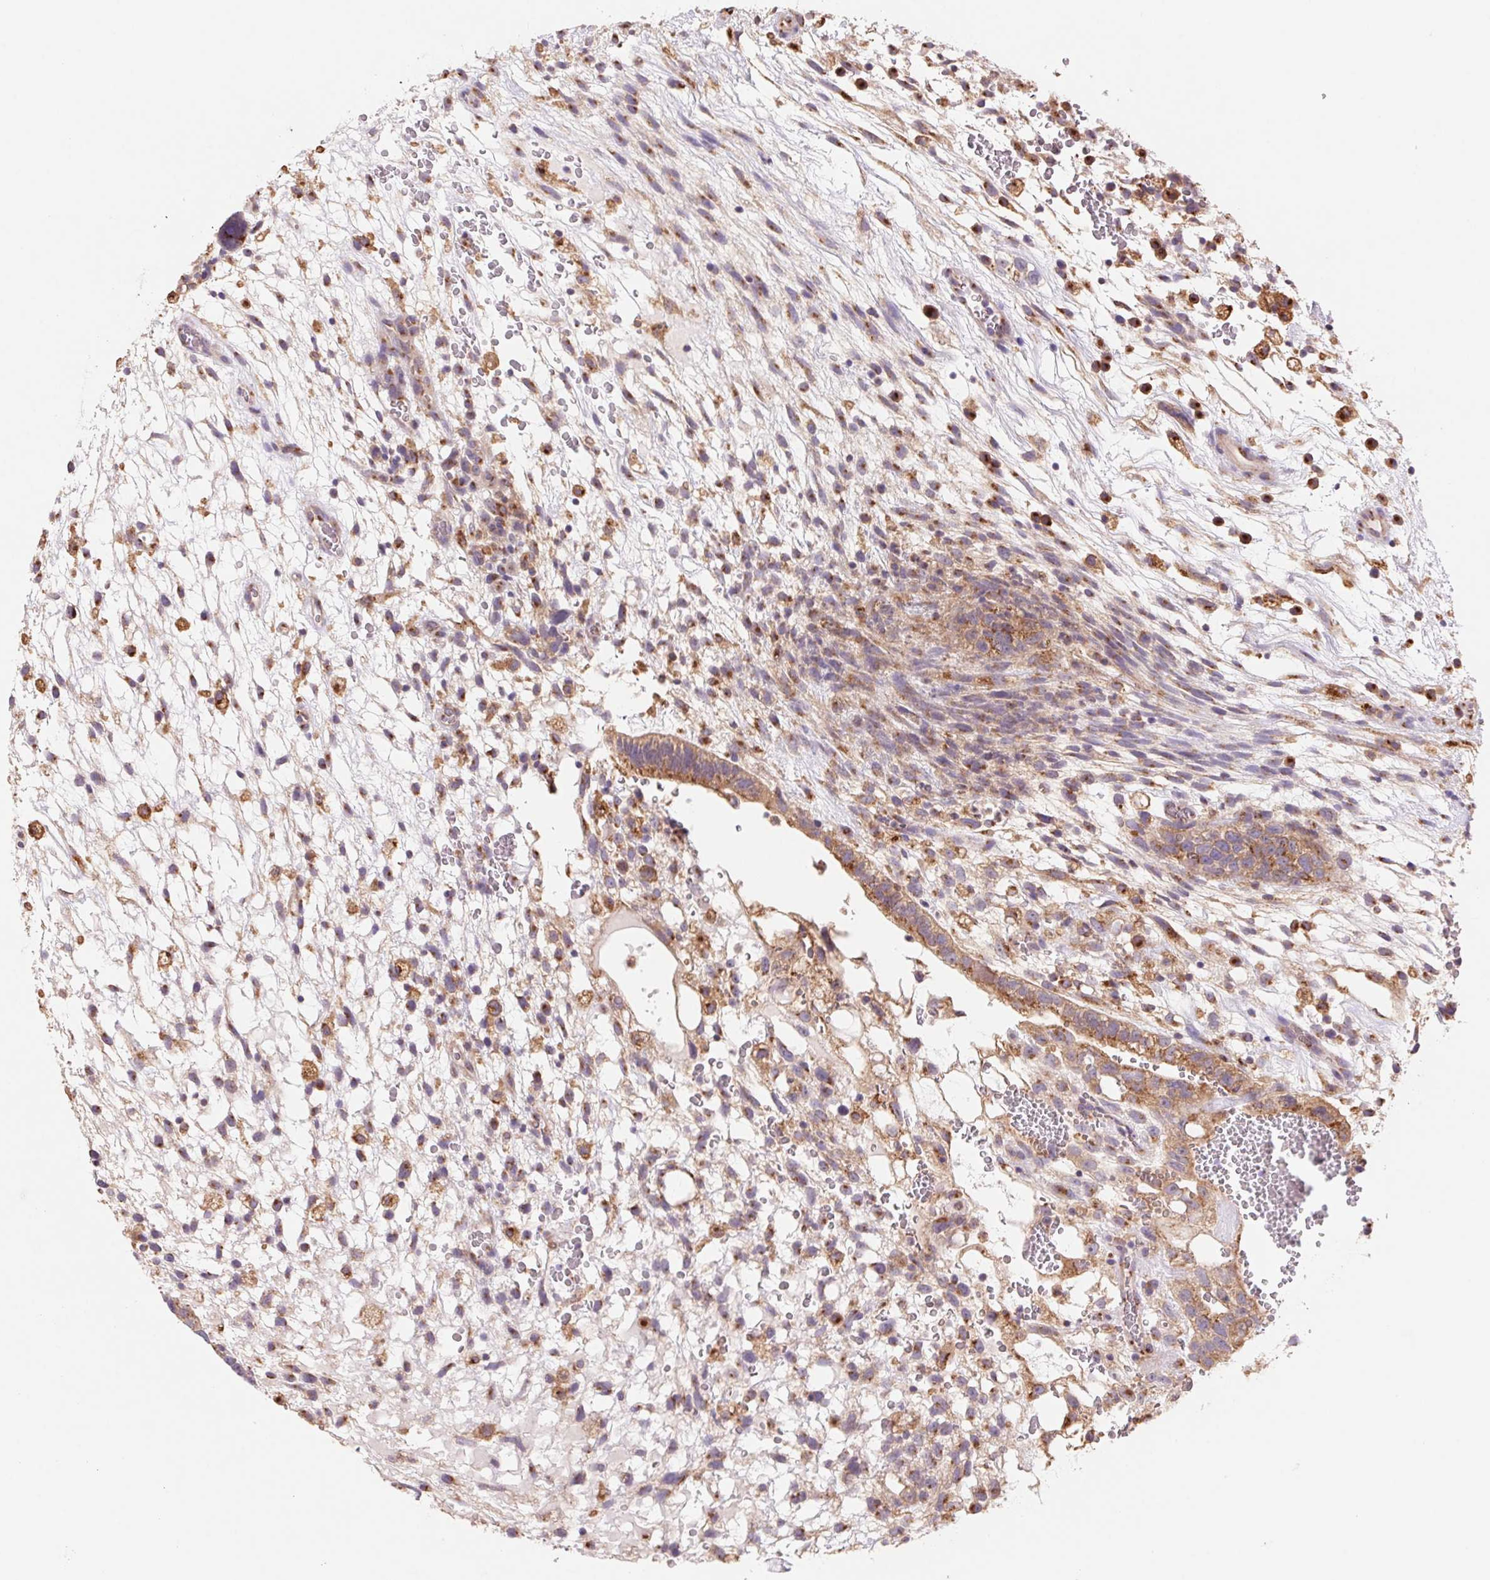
{"staining": {"intensity": "moderate", "quantity": ">75%", "location": "cytoplasmic/membranous"}, "tissue": "testis cancer", "cell_type": "Tumor cells", "image_type": "cancer", "snomed": [{"axis": "morphology", "description": "Normal tissue, NOS"}, {"axis": "morphology", "description": "Carcinoma, Embryonal, NOS"}, {"axis": "topography", "description": "Testis"}], "caption": "Immunohistochemistry histopathology image of neoplastic tissue: testis embryonal carcinoma stained using IHC exhibits medium levels of moderate protein expression localized specifically in the cytoplasmic/membranous of tumor cells, appearing as a cytoplasmic/membranous brown color.", "gene": "RAB1A", "patient": {"sex": "male", "age": 32}}